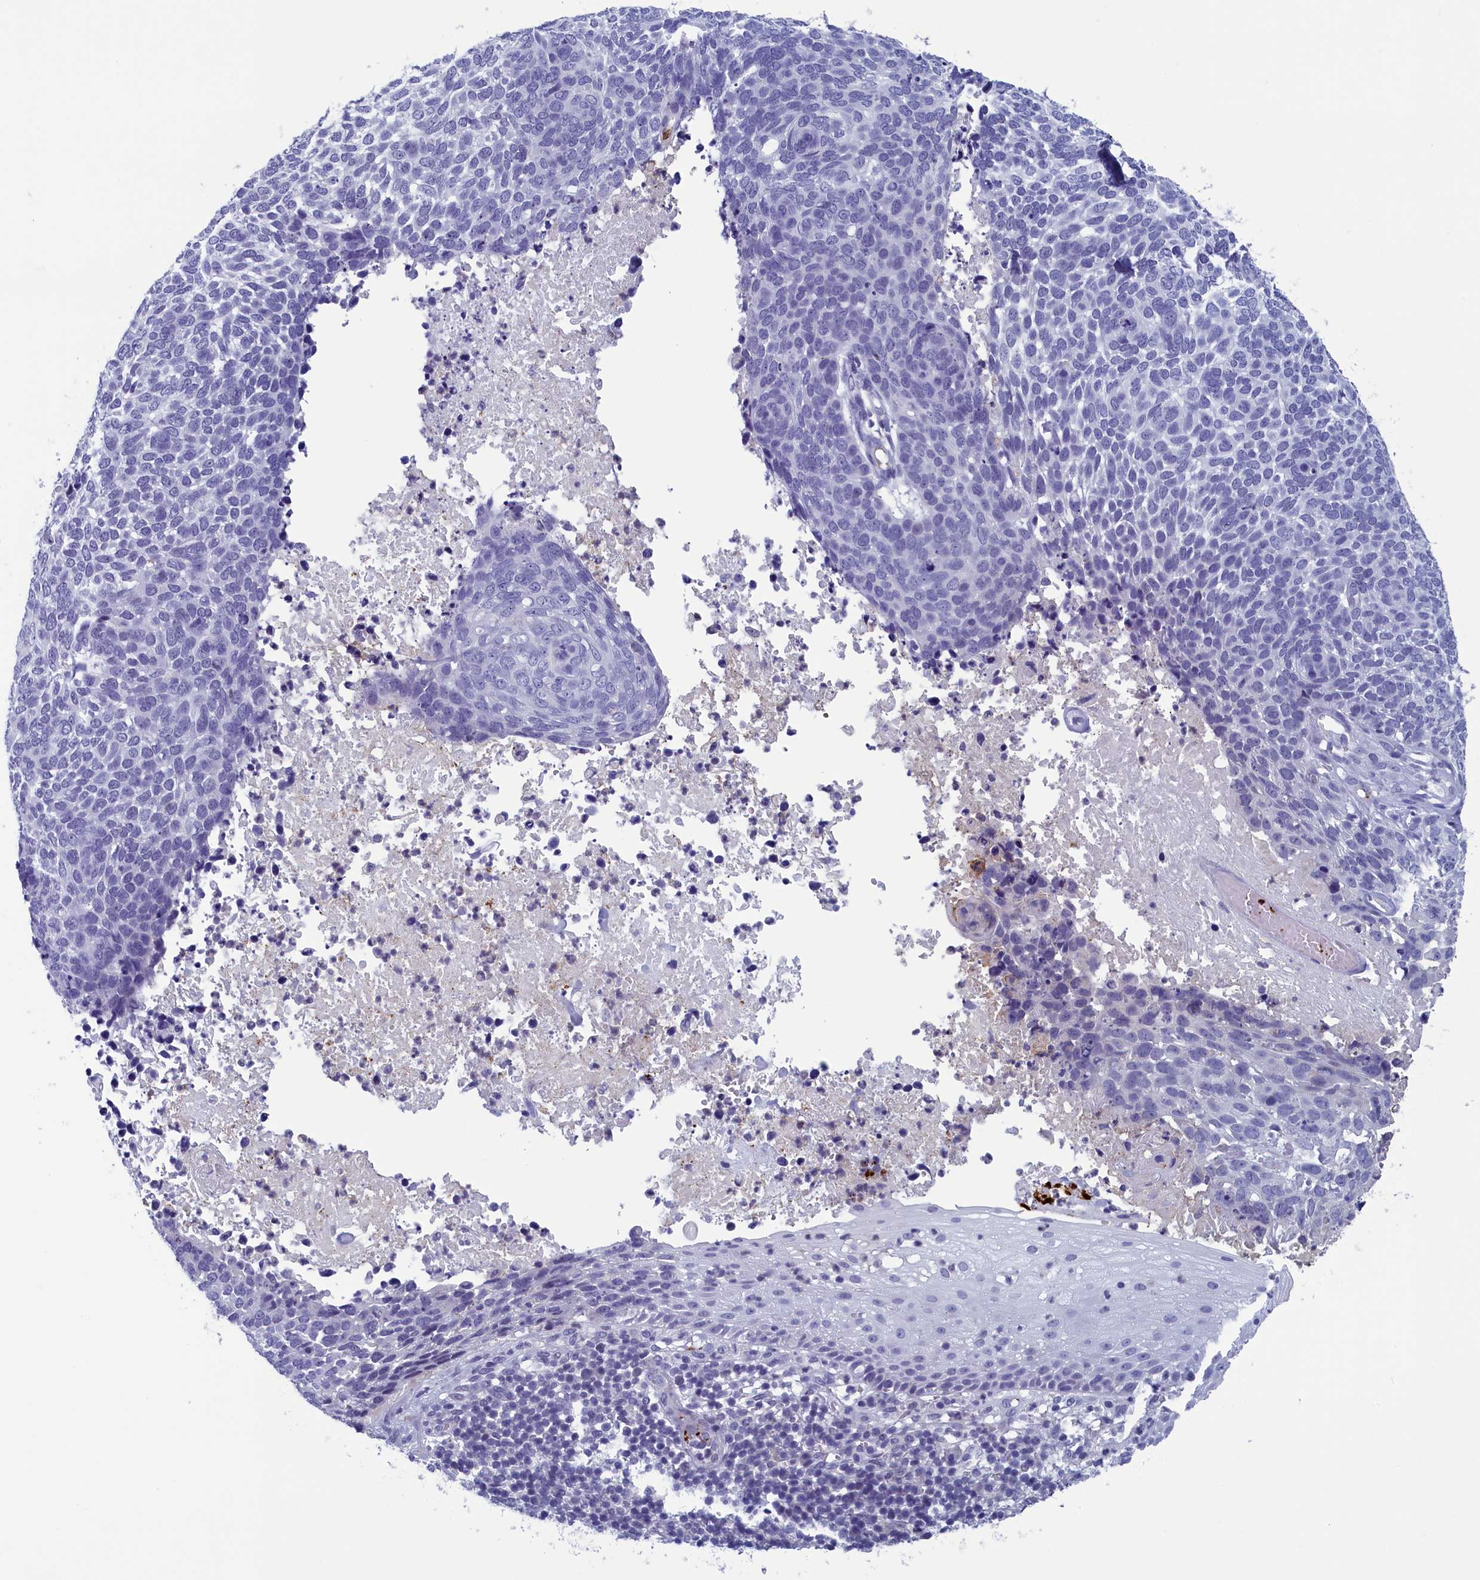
{"staining": {"intensity": "negative", "quantity": "none", "location": "none"}, "tissue": "skin cancer", "cell_type": "Tumor cells", "image_type": "cancer", "snomed": [{"axis": "morphology", "description": "Basal cell carcinoma"}, {"axis": "topography", "description": "Skin"}], "caption": "Skin basal cell carcinoma was stained to show a protein in brown. There is no significant expression in tumor cells. (DAB (3,3'-diaminobenzidine) immunohistochemistry (IHC) with hematoxylin counter stain).", "gene": "AIFM2", "patient": {"sex": "female", "age": 64}}